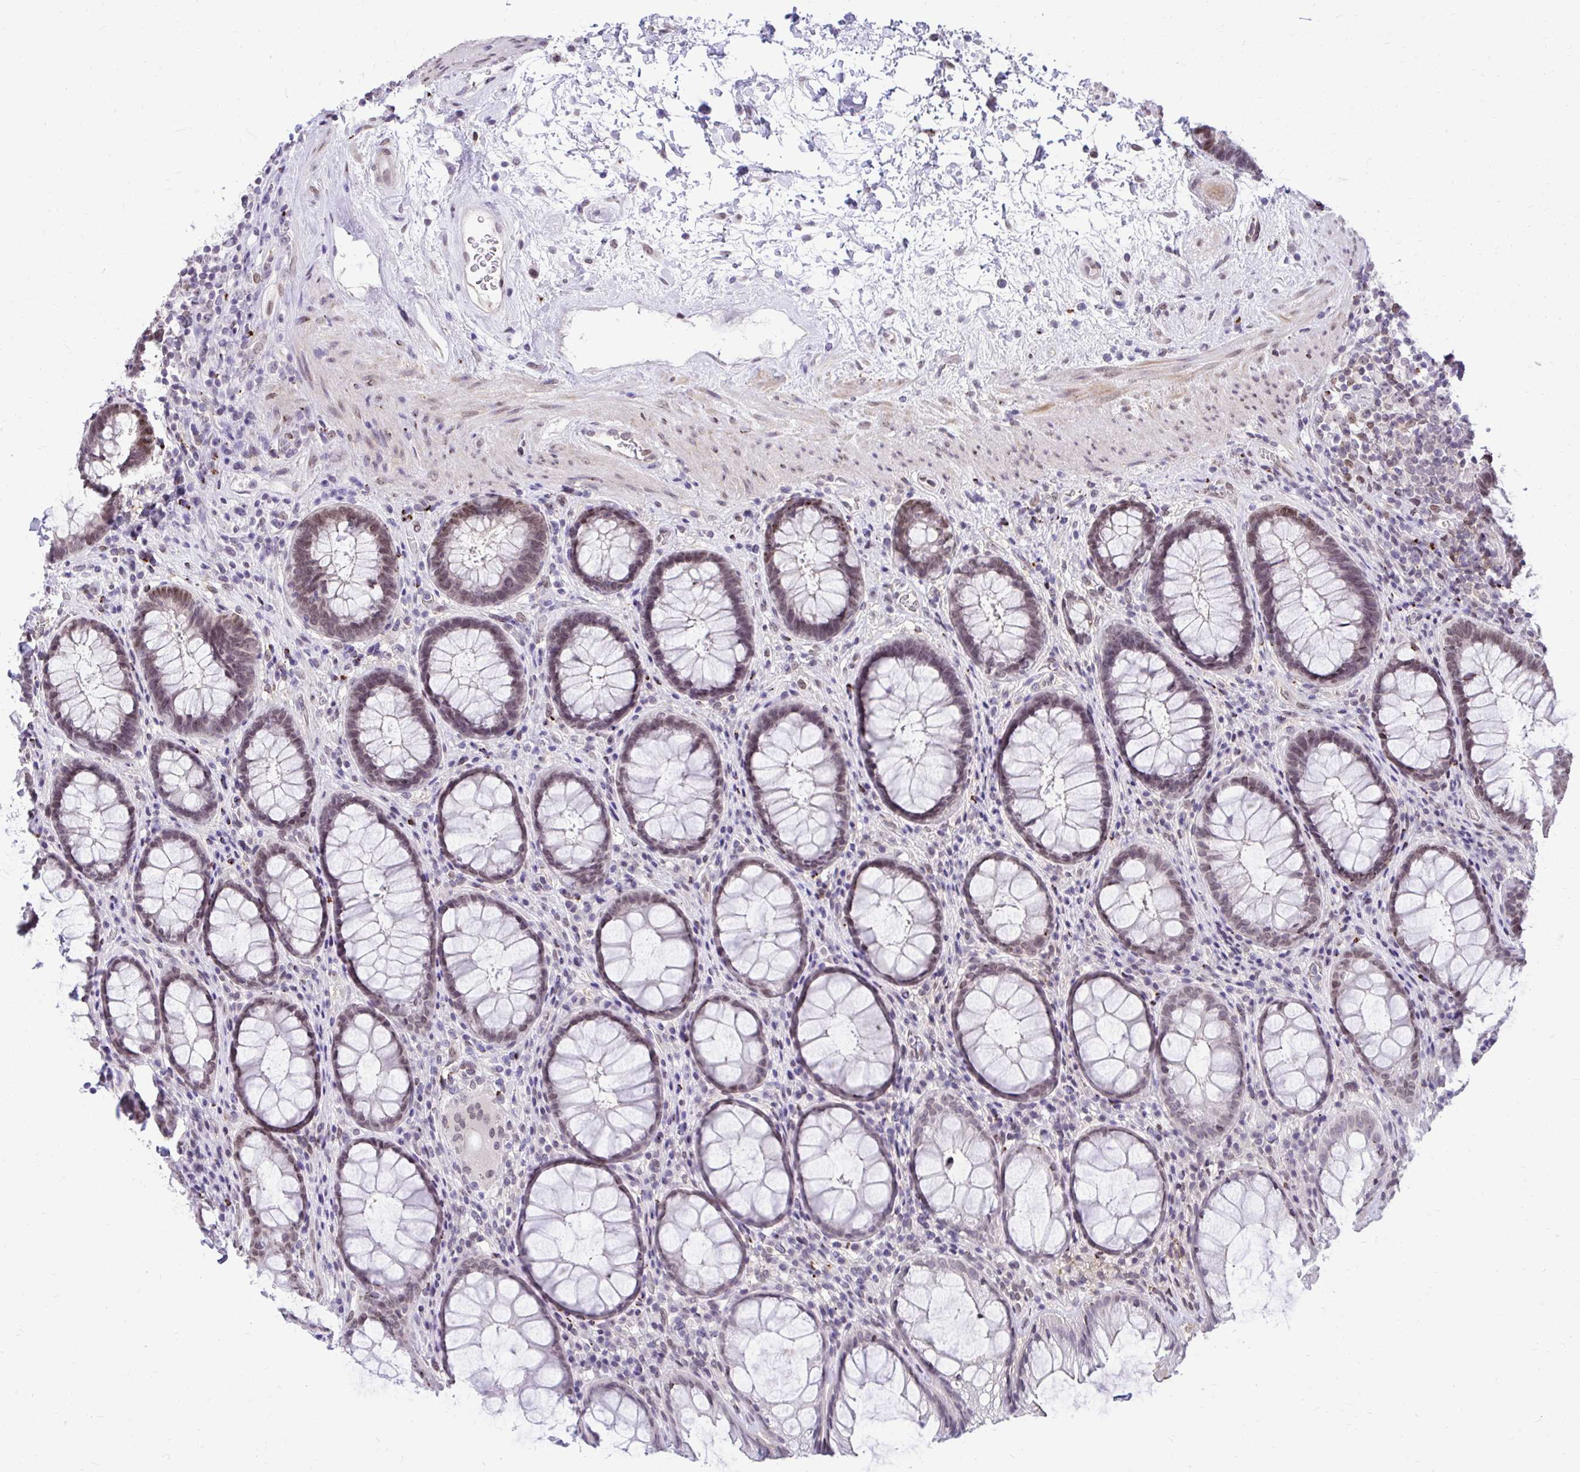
{"staining": {"intensity": "moderate", "quantity": "25%-75%", "location": "nuclear"}, "tissue": "rectum", "cell_type": "Glandular cells", "image_type": "normal", "snomed": [{"axis": "morphology", "description": "Normal tissue, NOS"}, {"axis": "topography", "description": "Rectum"}], "caption": "Immunohistochemistry (IHC) photomicrograph of unremarkable rectum stained for a protein (brown), which exhibits medium levels of moderate nuclear expression in about 25%-75% of glandular cells.", "gene": "BANF1", "patient": {"sex": "male", "age": 72}}